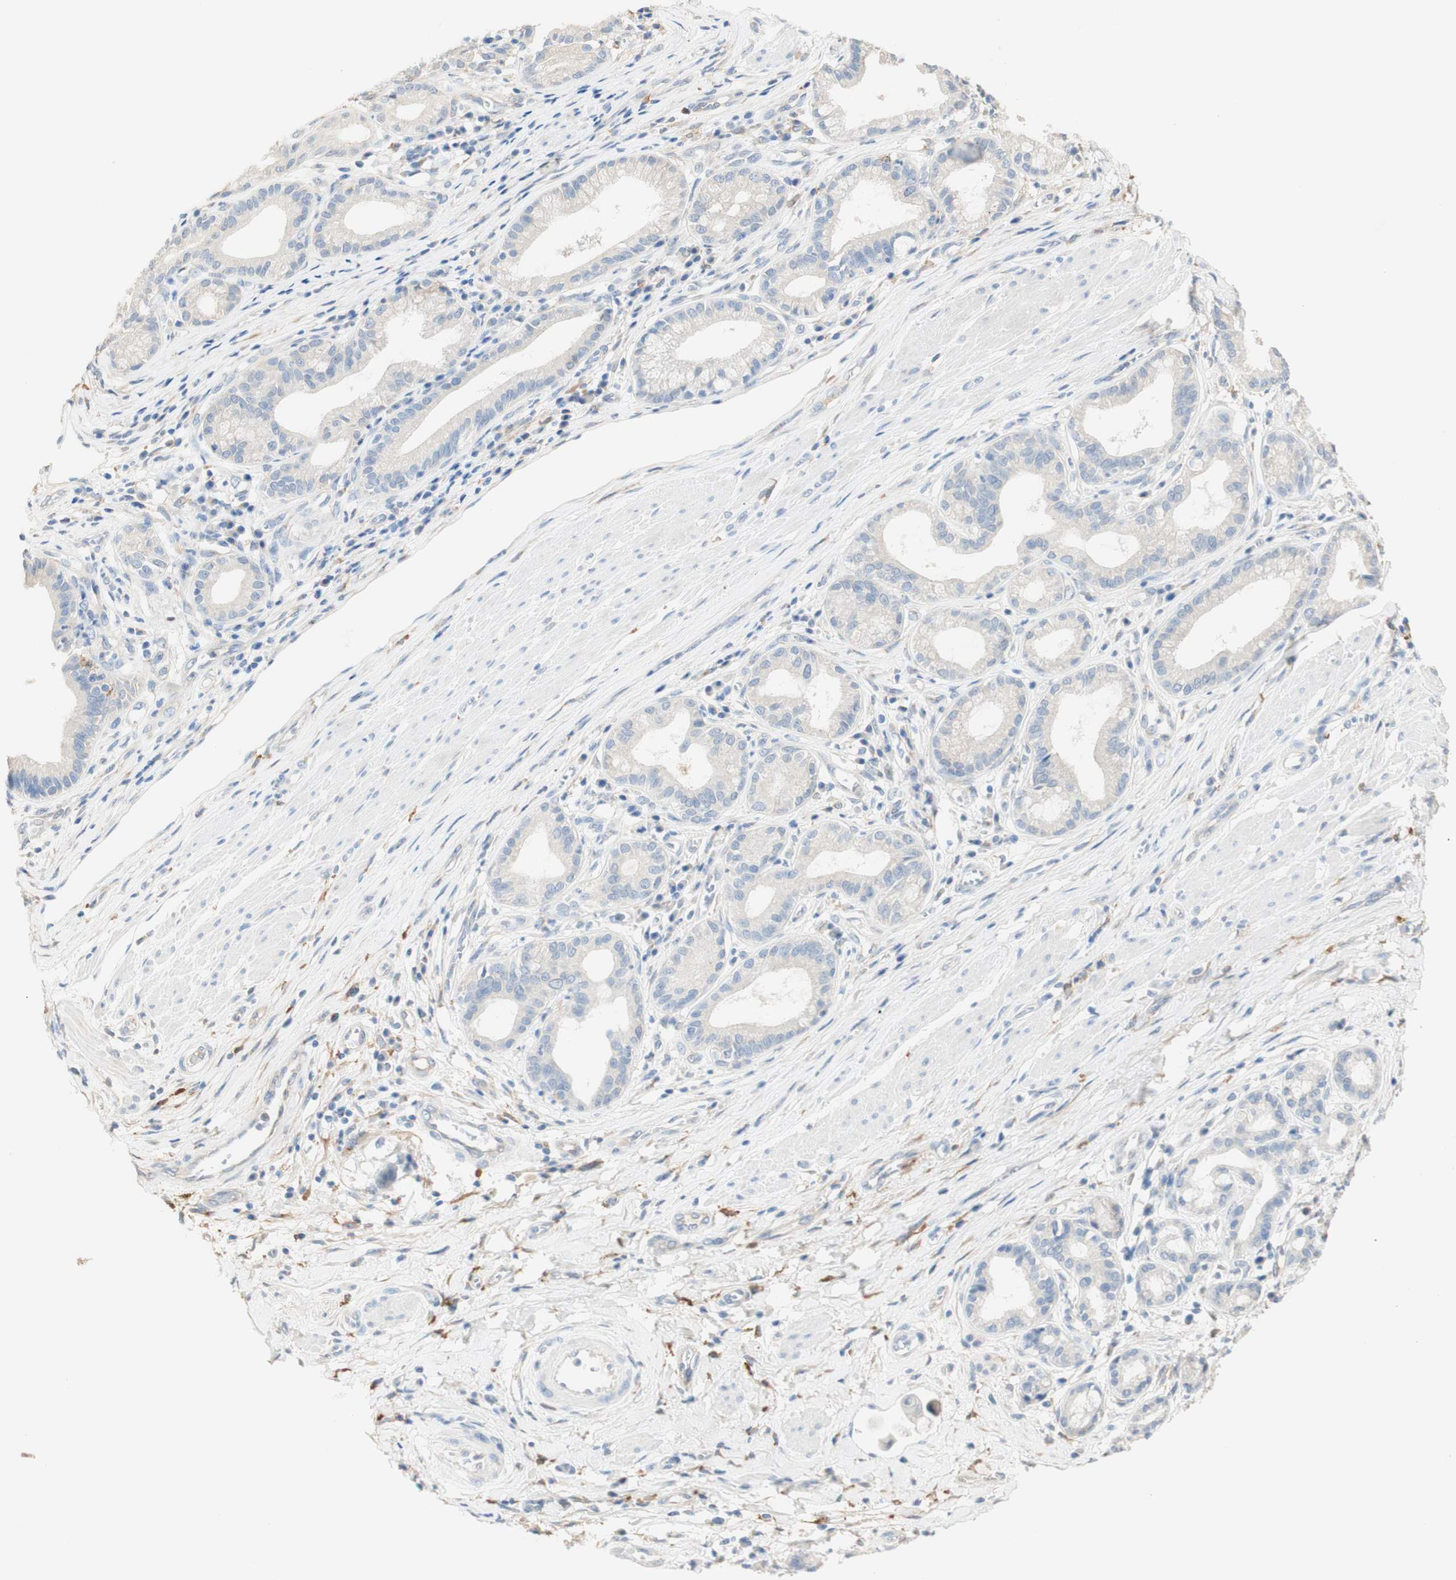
{"staining": {"intensity": "negative", "quantity": "none", "location": "none"}, "tissue": "pancreatic cancer", "cell_type": "Tumor cells", "image_type": "cancer", "snomed": [{"axis": "morphology", "description": "Adenocarcinoma, NOS"}, {"axis": "topography", "description": "Pancreas"}], "caption": "Immunohistochemistry (IHC) photomicrograph of pancreatic cancer stained for a protein (brown), which exhibits no positivity in tumor cells.", "gene": "FCGRT", "patient": {"sex": "female", "age": 75}}